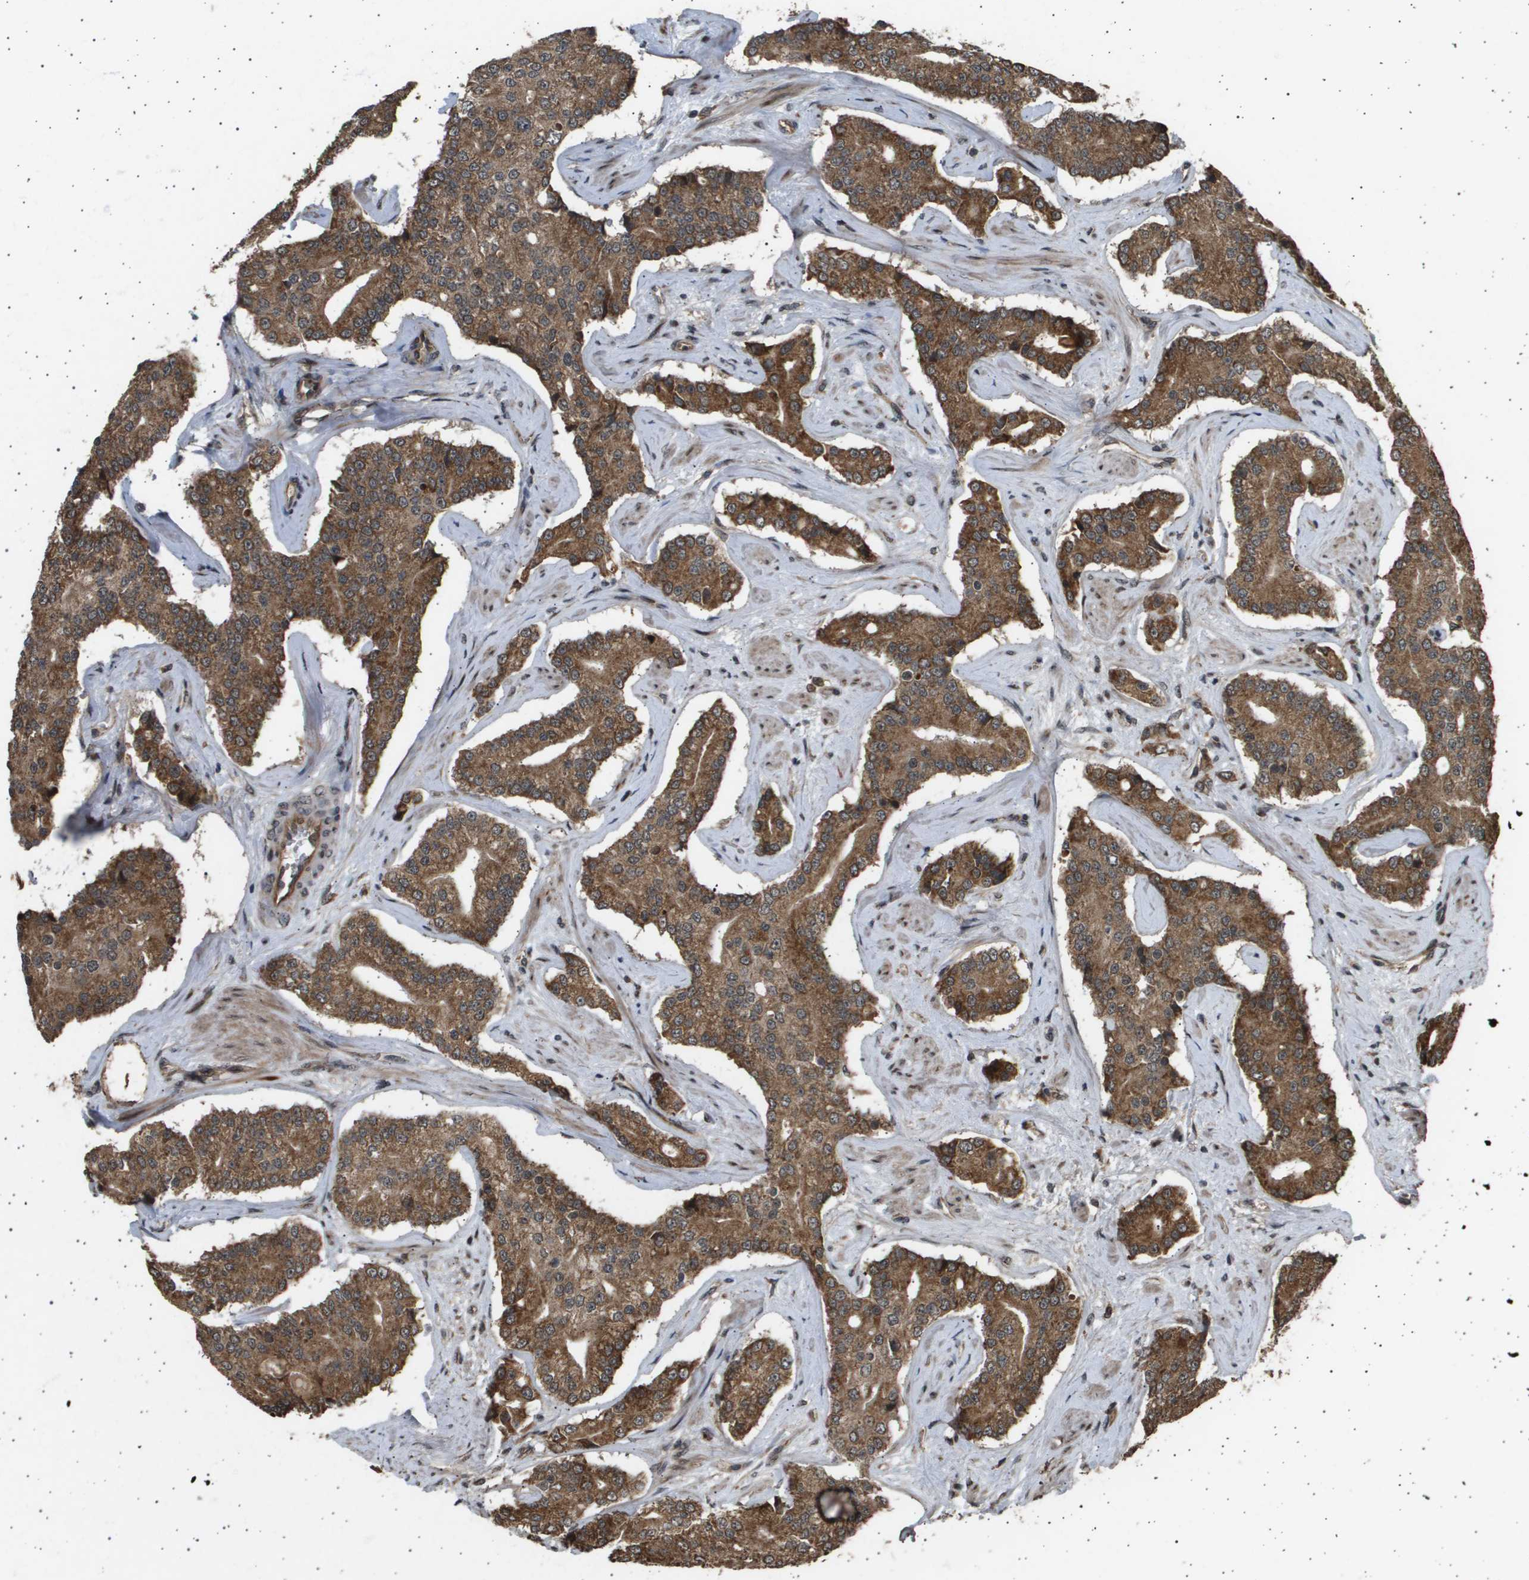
{"staining": {"intensity": "moderate", "quantity": ">75%", "location": "cytoplasmic/membranous"}, "tissue": "prostate cancer", "cell_type": "Tumor cells", "image_type": "cancer", "snomed": [{"axis": "morphology", "description": "Adenocarcinoma, High grade"}, {"axis": "topography", "description": "Prostate"}], "caption": "Tumor cells display medium levels of moderate cytoplasmic/membranous staining in about >75% of cells in human prostate cancer (high-grade adenocarcinoma).", "gene": "TNRC6A", "patient": {"sex": "male", "age": 71}}